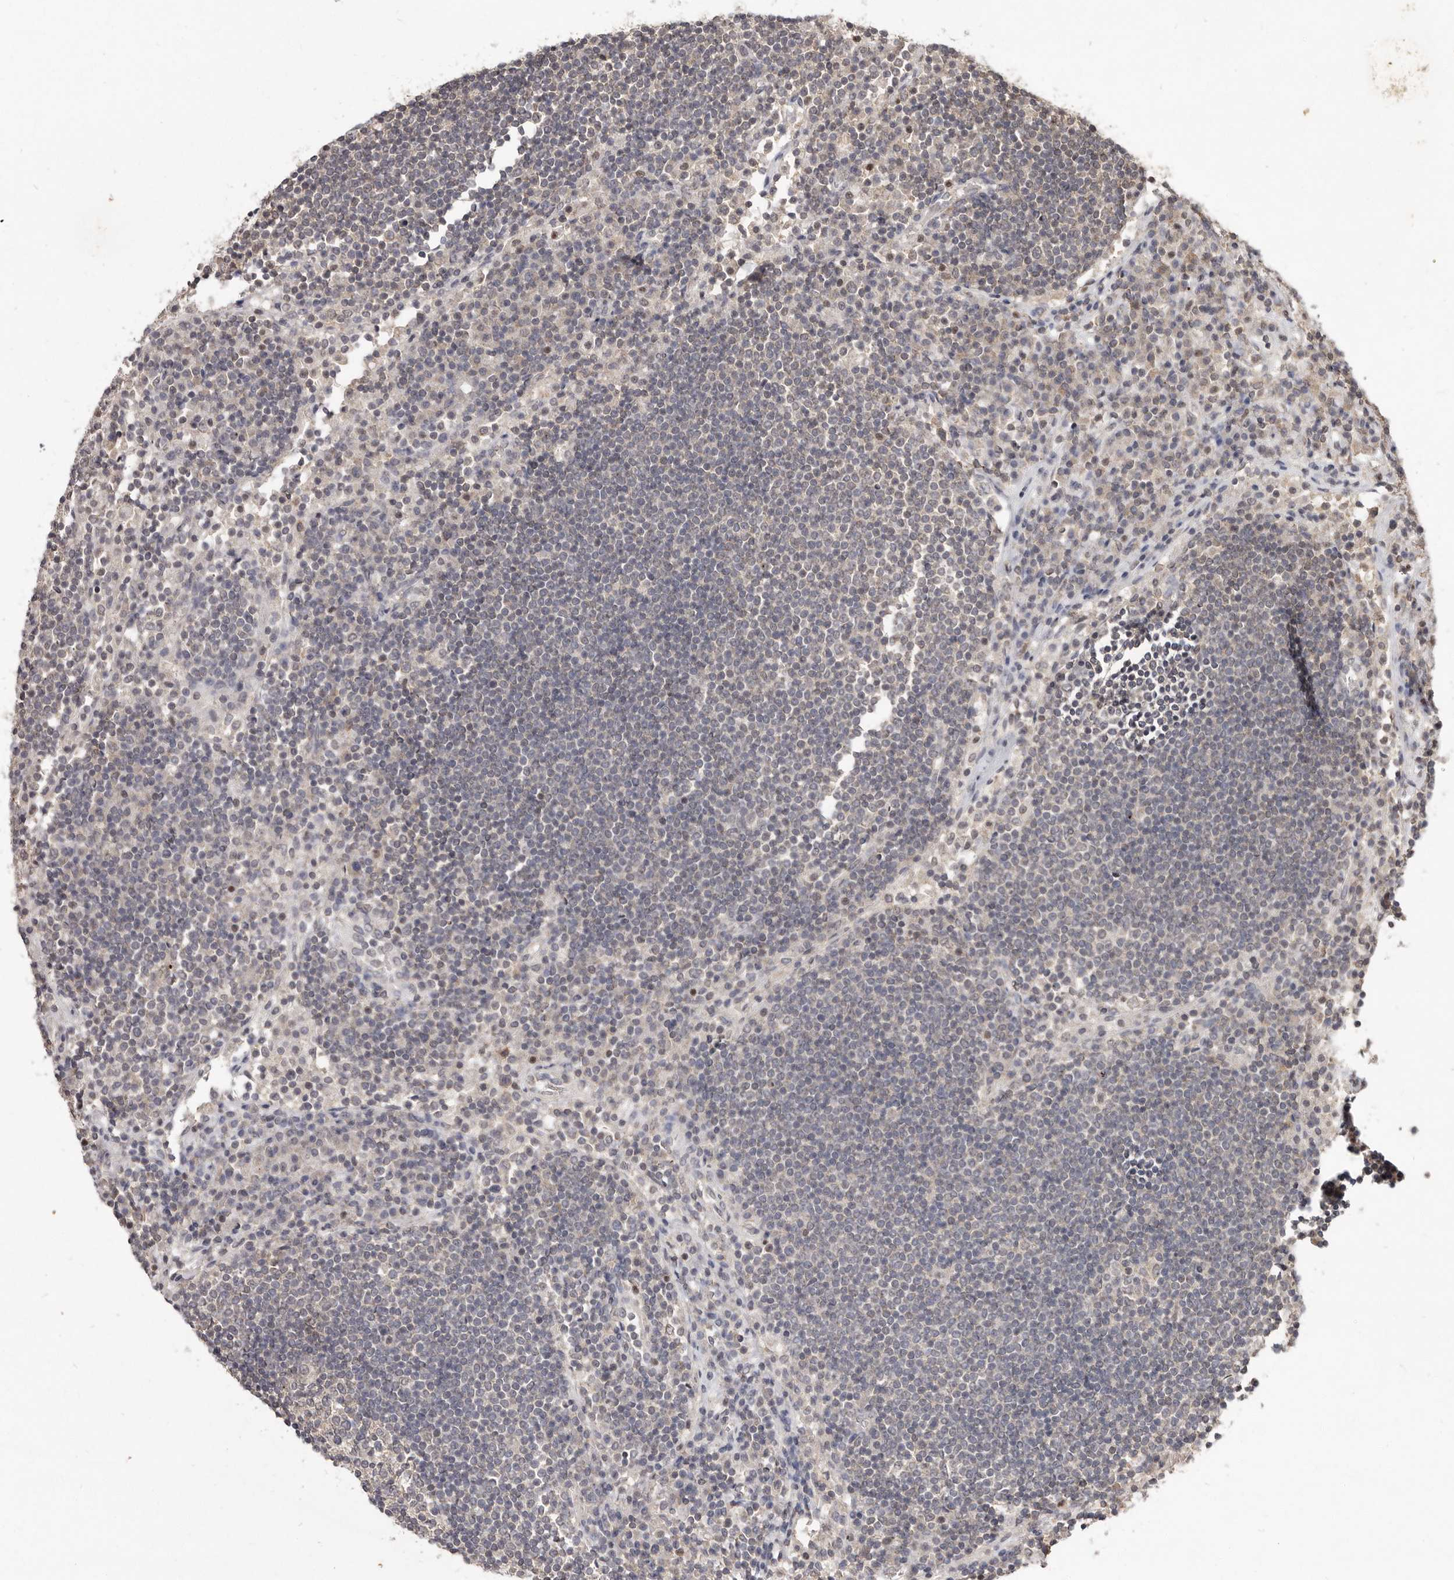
{"staining": {"intensity": "negative", "quantity": "none", "location": "none"}, "tissue": "lymph node", "cell_type": "Germinal center cells", "image_type": "normal", "snomed": [{"axis": "morphology", "description": "Normal tissue, NOS"}, {"axis": "topography", "description": "Lymph node"}], "caption": "DAB immunohistochemical staining of unremarkable human lymph node exhibits no significant positivity in germinal center cells. (DAB immunohistochemistry (IHC), high magnification).", "gene": "LINGO2", "patient": {"sex": "female", "age": 53}}